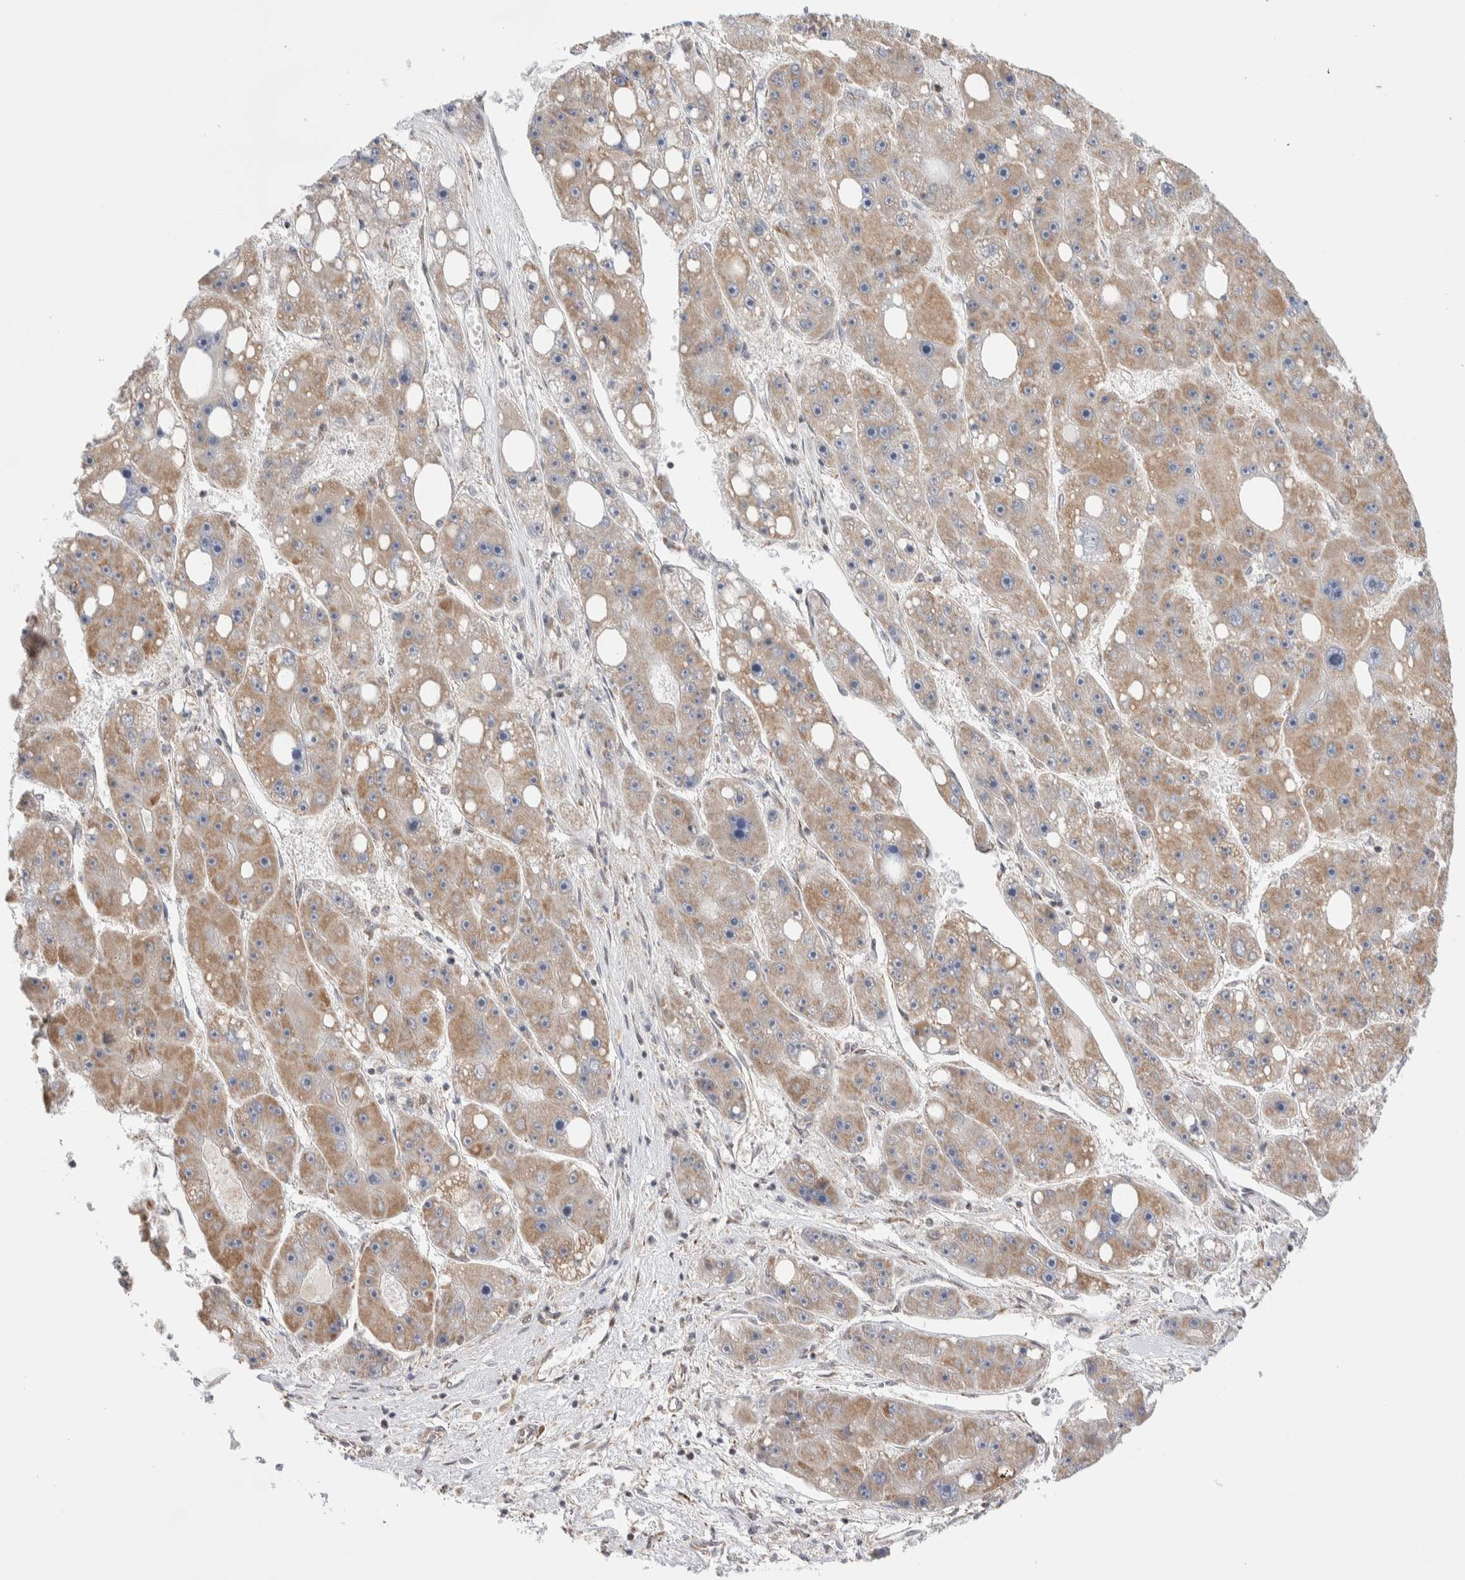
{"staining": {"intensity": "moderate", "quantity": "25%-75%", "location": "cytoplasmic/membranous"}, "tissue": "liver cancer", "cell_type": "Tumor cells", "image_type": "cancer", "snomed": [{"axis": "morphology", "description": "Carcinoma, Hepatocellular, NOS"}, {"axis": "topography", "description": "Liver"}], "caption": "IHC photomicrograph of liver hepatocellular carcinoma stained for a protein (brown), which shows medium levels of moderate cytoplasmic/membranous positivity in approximately 25%-75% of tumor cells.", "gene": "ZNF695", "patient": {"sex": "female", "age": 61}}